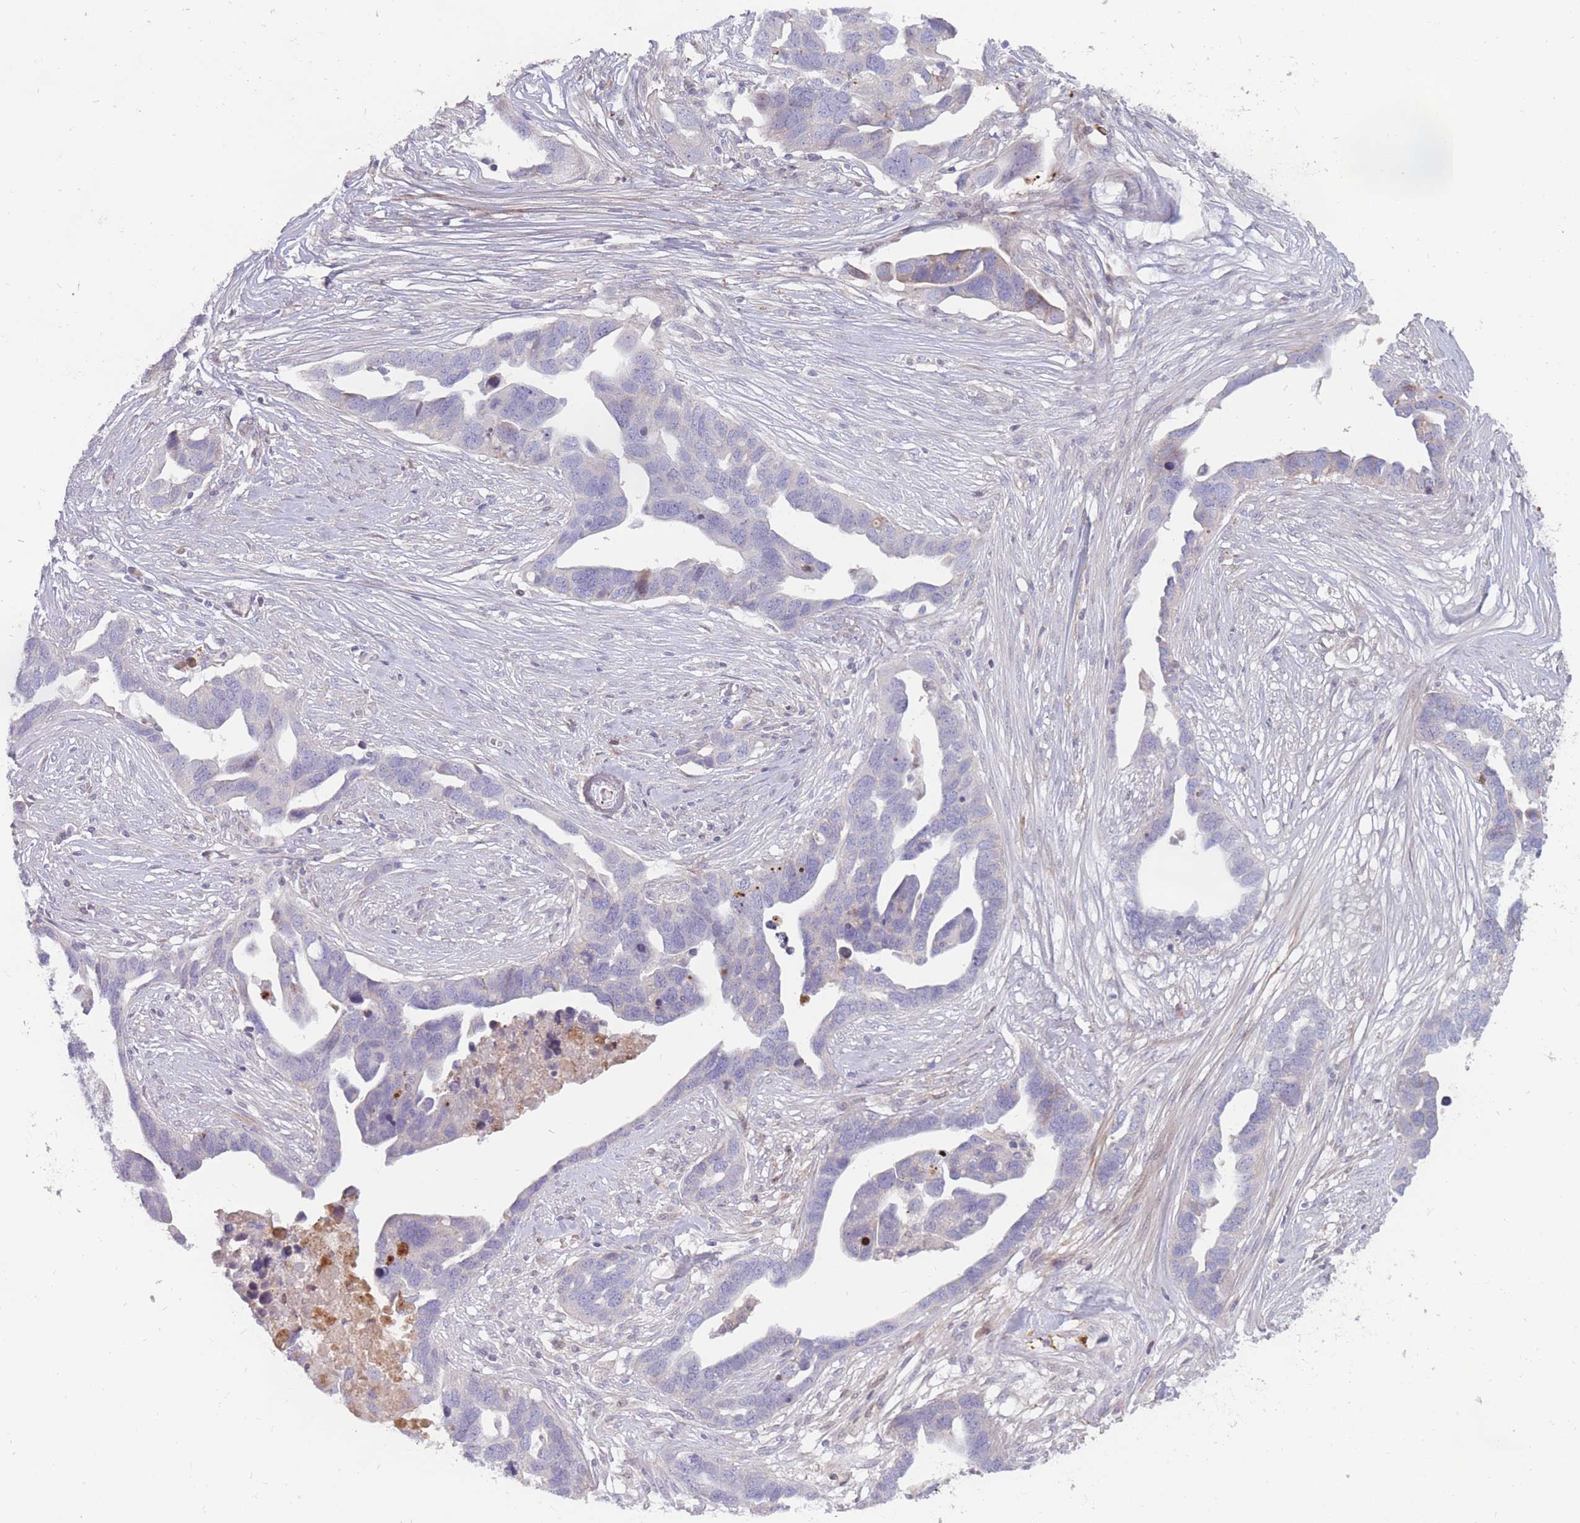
{"staining": {"intensity": "negative", "quantity": "none", "location": "none"}, "tissue": "ovarian cancer", "cell_type": "Tumor cells", "image_type": "cancer", "snomed": [{"axis": "morphology", "description": "Cystadenocarcinoma, serous, NOS"}, {"axis": "topography", "description": "Ovary"}], "caption": "Immunohistochemistry micrograph of ovarian cancer (serous cystadenocarcinoma) stained for a protein (brown), which reveals no staining in tumor cells. Brightfield microscopy of immunohistochemistry stained with DAB (brown) and hematoxylin (blue), captured at high magnification.", "gene": "PTGDR", "patient": {"sex": "female", "age": 54}}